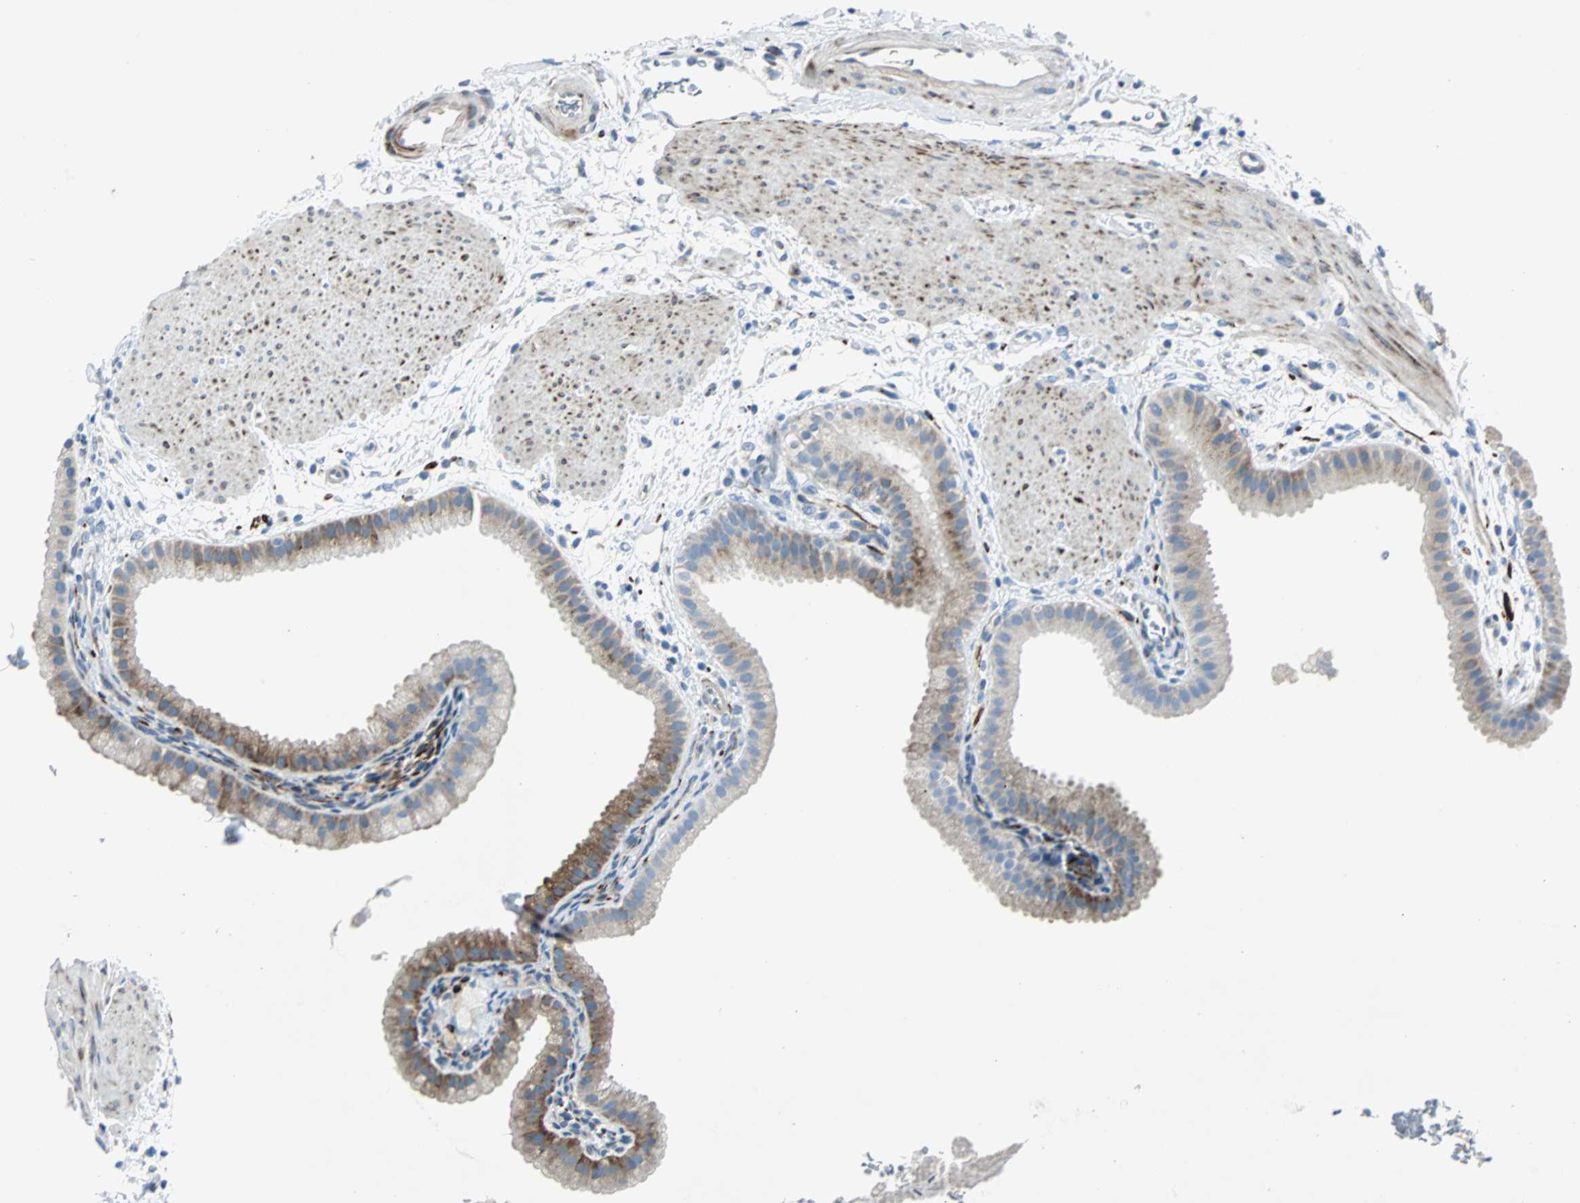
{"staining": {"intensity": "strong", "quantity": "<25%", "location": "cytoplasmic/membranous"}, "tissue": "gallbladder", "cell_type": "Glandular cells", "image_type": "normal", "snomed": [{"axis": "morphology", "description": "Normal tissue, NOS"}, {"axis": "topography", "description": "Gallbladder"}], "caption": "A brown stain labels strong cytoplasmic/membranous staining of a protein in glandular cells of benign human gallbladder.", "gene": "BBC3", "patient": {"sex": "female", "age": 64}}